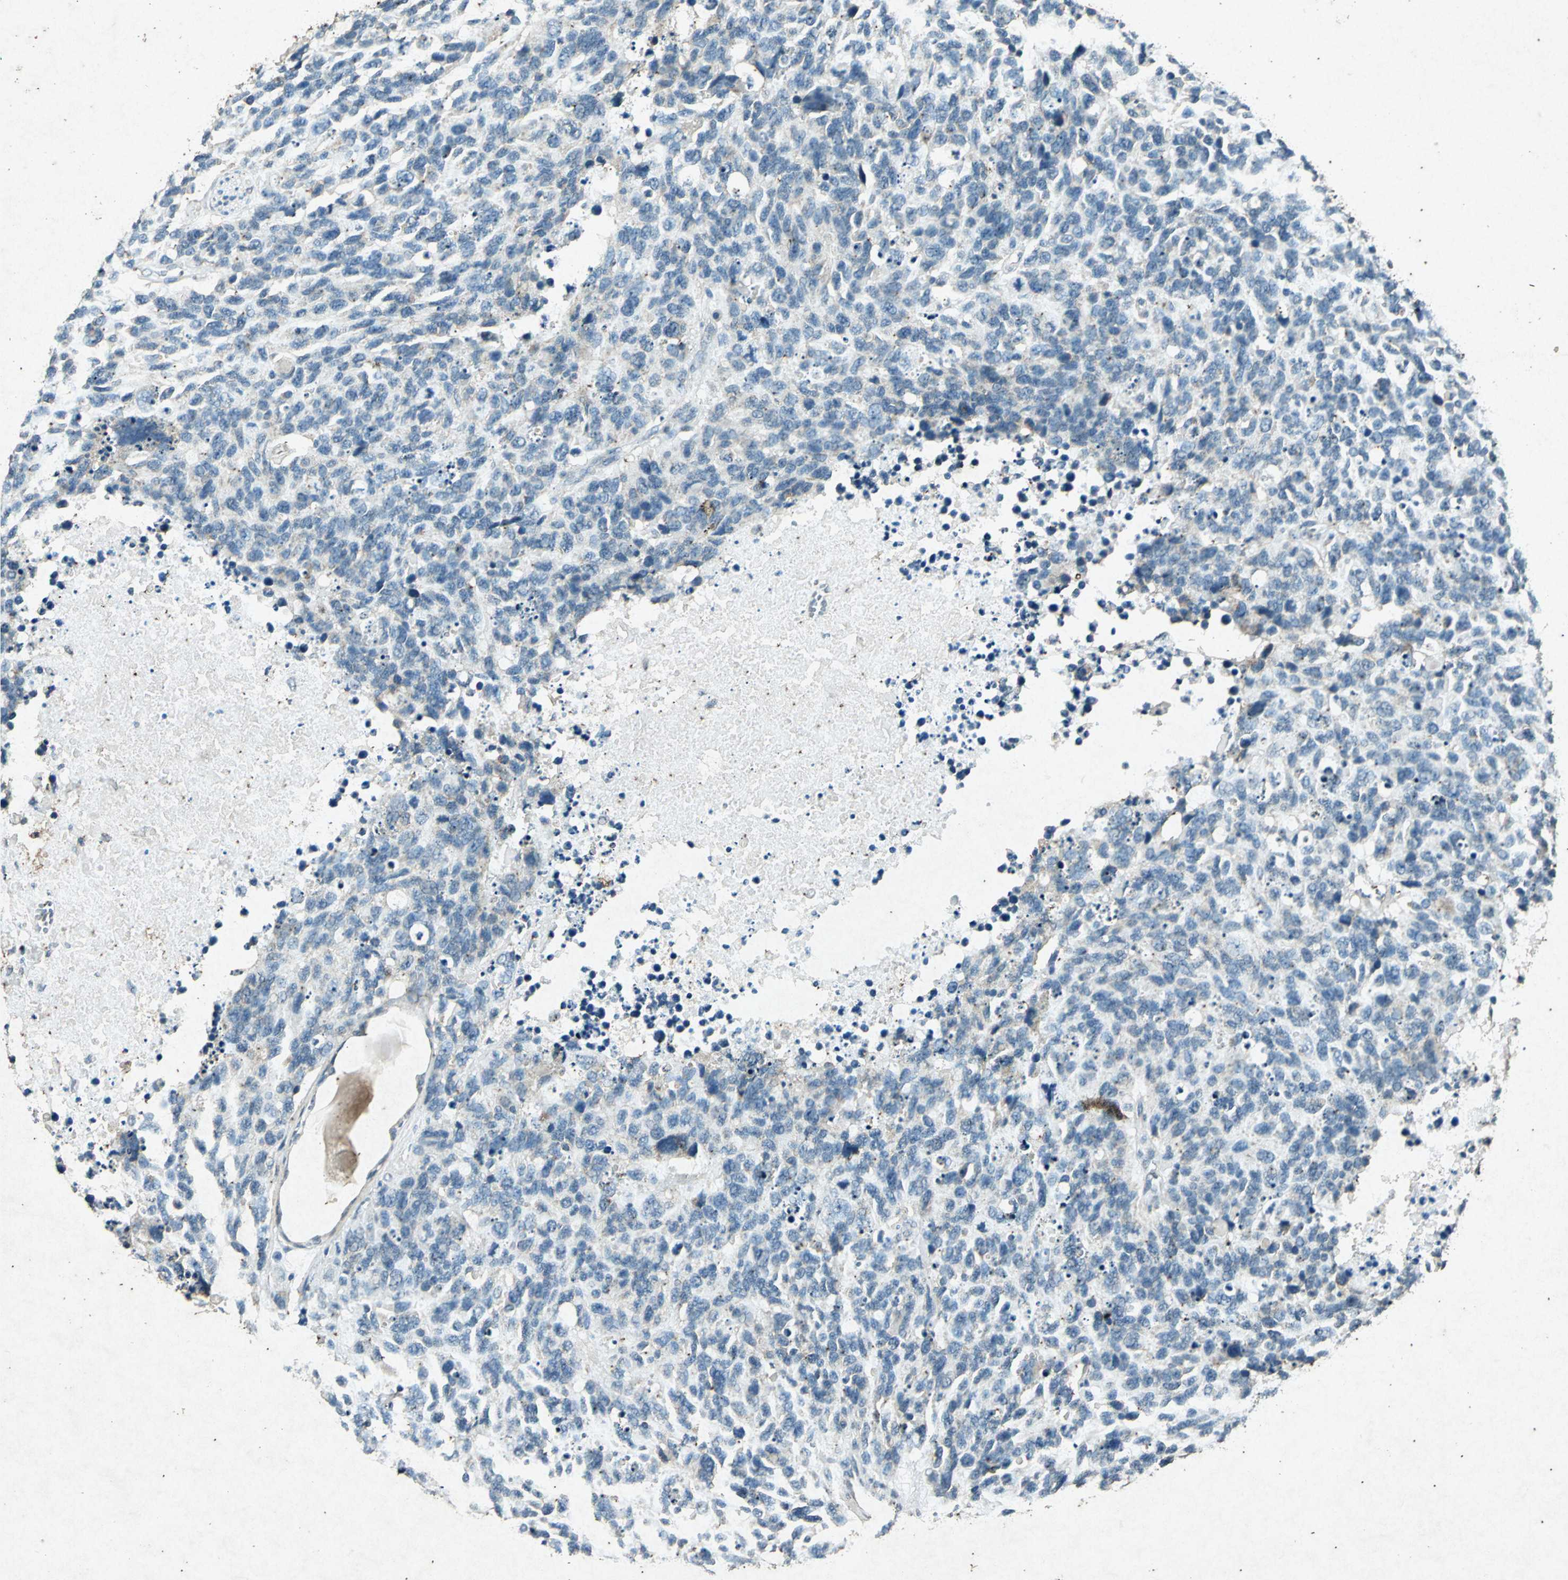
{"staining": {"intensity": "negative", "quantity": "none", "location": "none"}, "tissue": "lung cancer", "cell_type": "Tumor cells", "image_type": "cancer", "snomed": [{"axis": "morphology", "description": "Neoplasm, malignant, NOS"}, {"axis": "topography", "description": "Lung"}], "caption": "Immunohistochemistry (IHC) of human malignant neoplasm (lung) displays no positivity in tumor cells.", "gene": "PSEN1", "patient": {"sex": "female", "age": 58}}